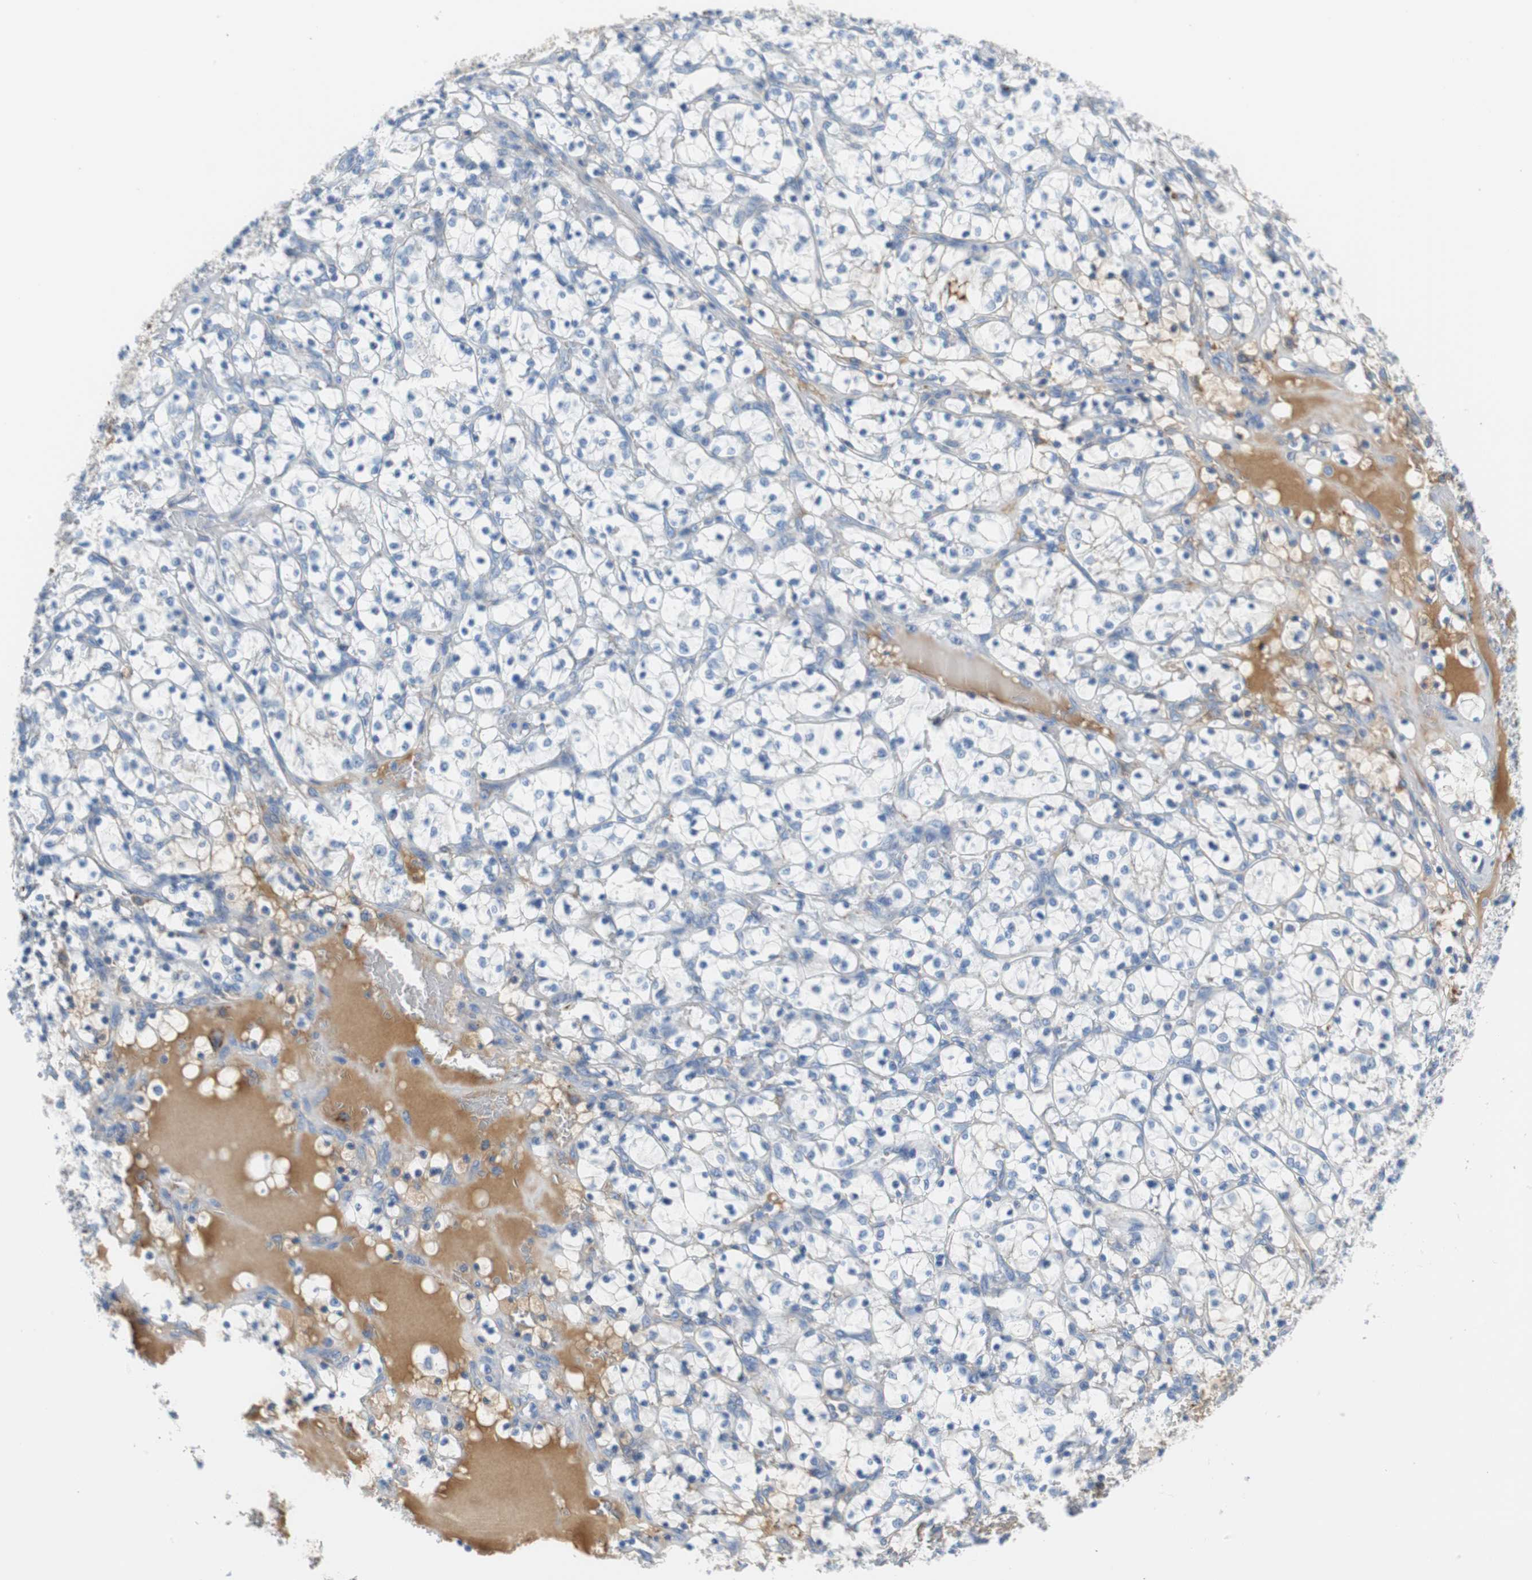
{"staining": {"intensity": "moderate", "quantity": "<25%", "location": "cytoplasmic/membranous"}, "tissue": "renal cancer", "cell_type": "Tumor cells", "image_type": "cancer", "snomed": [{"axis": "morphology", "description": "Adenocarcinoma, NOS"}, {"axis": "topography", "description": "Kidney"}], "caption": "DAB immunohistochemical staining of renal adenocarcinoma displays moderate cytoplasmic/membranous protein staining in approximately <25% of tumor cells.", "gene": "APCS", "patient": {"sex": "female", "age": 69}}